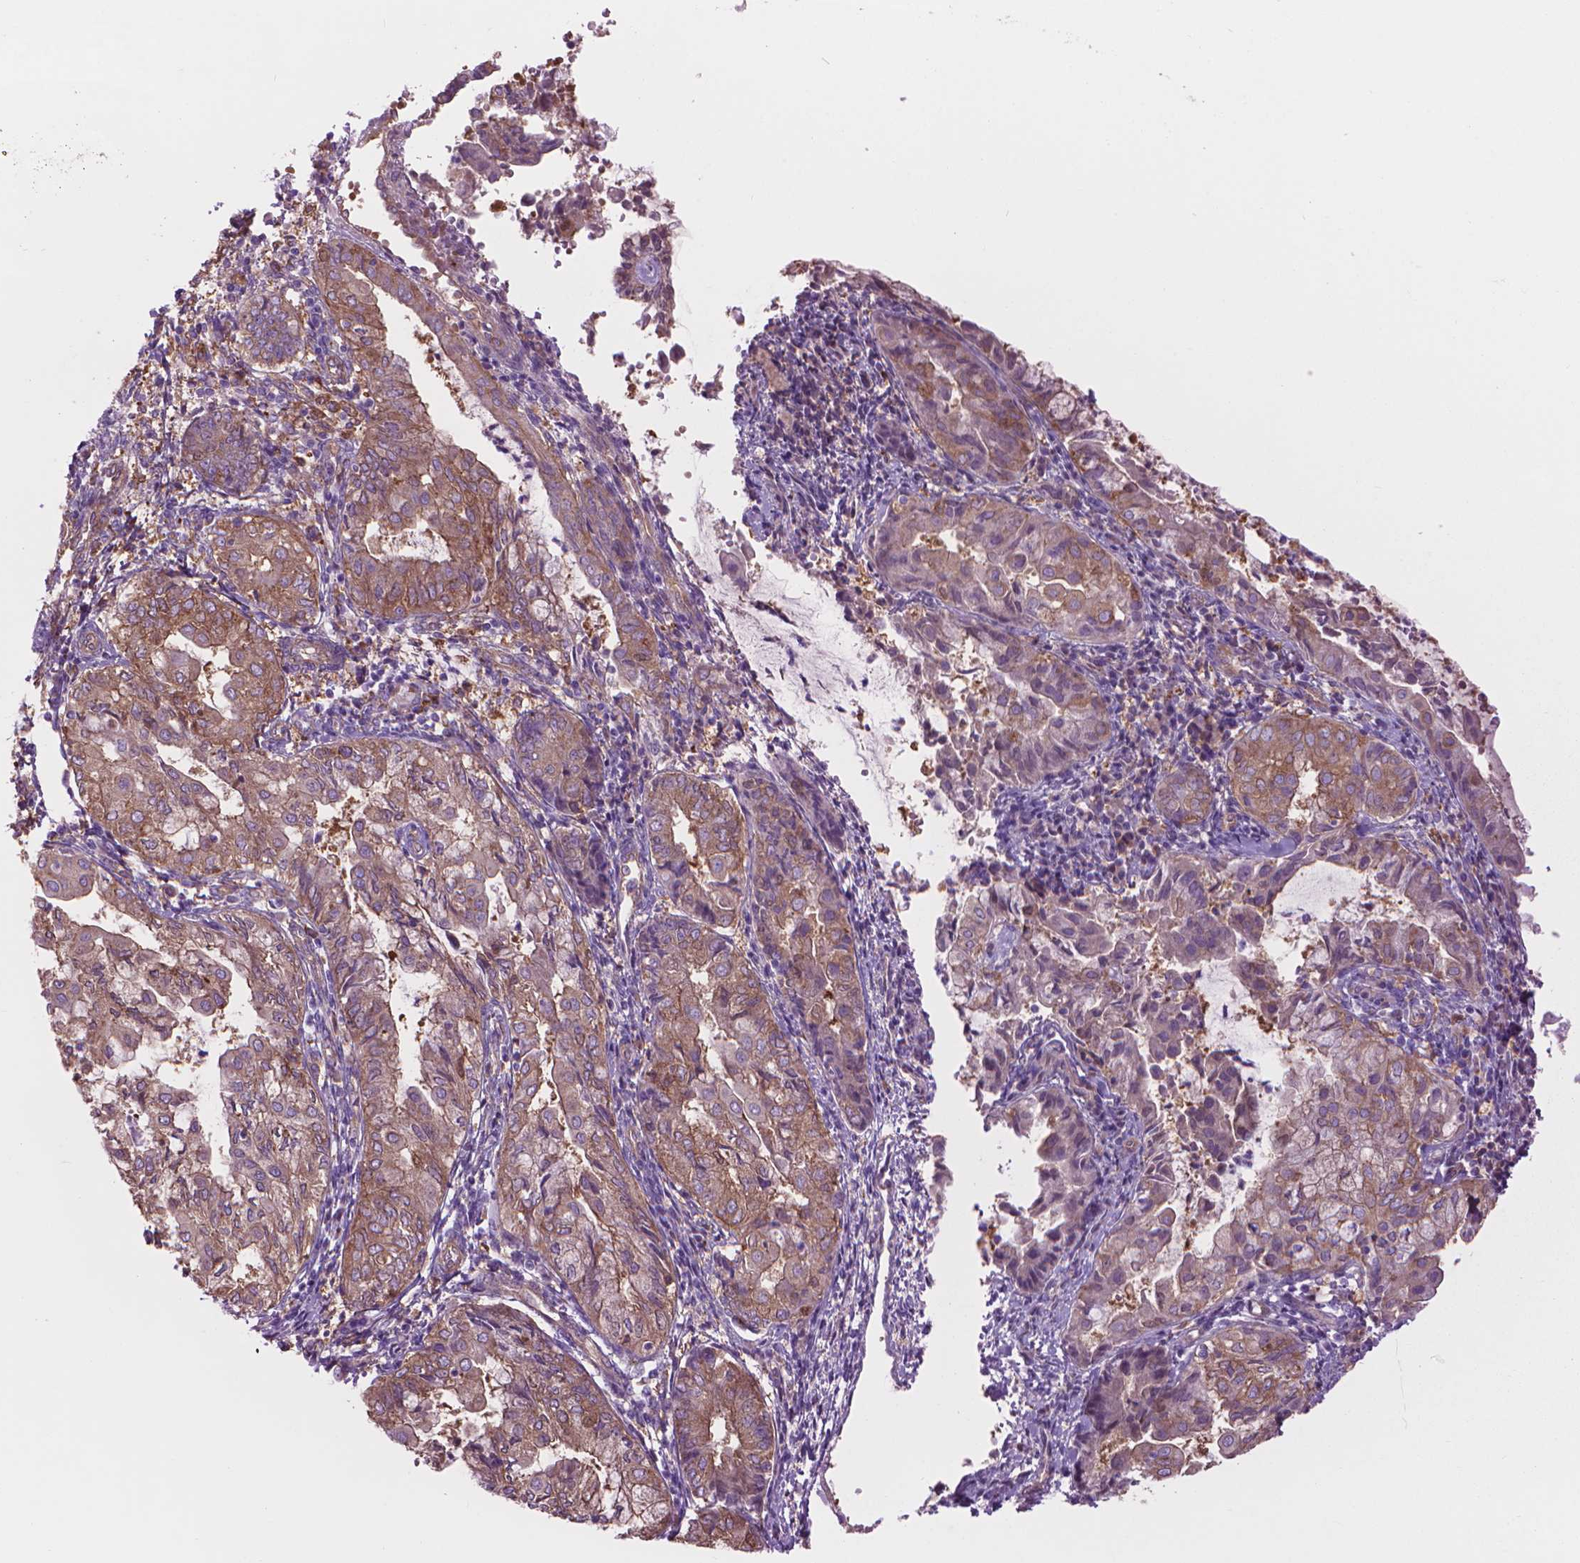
{"staining": {"intensity": "weak", "quantity": ">75%", "location": "cytoplasmic/membranous"}, "tissue": "endometrial cancer", "cell_type": "Tumor cells", "image_type": "cancer", "snomed": [{"axis": "morphology", "description": "Adenocarcinoma, NOS"}, {"axis": "topography", "description": "Endometrium"}], "caption": "Brown immunohistochemical staining in human endometrial cancer shows weak cytoplasmic/membranous expression in approximately >75% of tumor cells. (DAB = brown stain, brightfield microscopy at high magnification).", "gene": "CORO1B", "patient": {"sex": "female", "age": 68}}